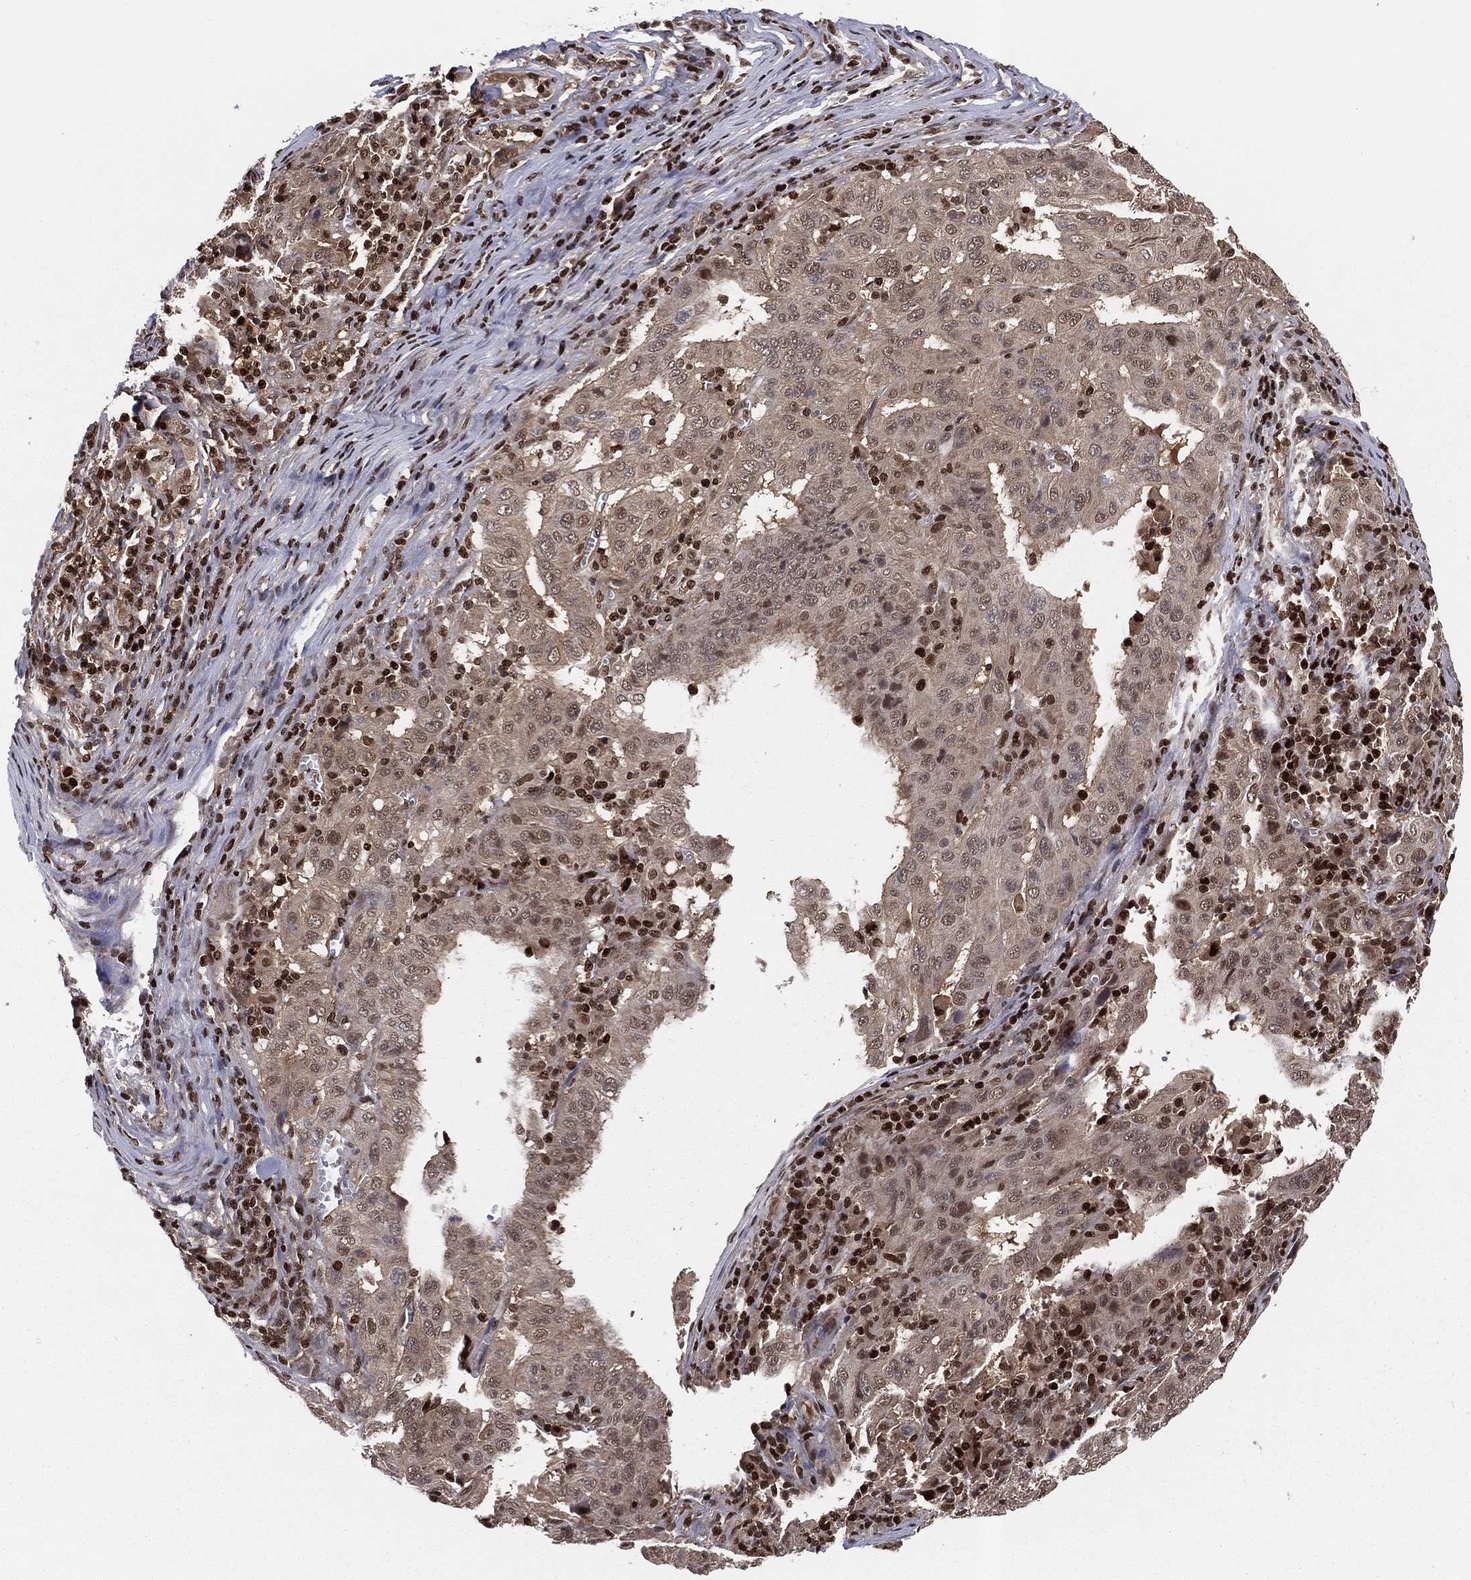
{"staining": {"intensity": "moderate", "quantity": "25%-75%", "location": "cytoplasmic/membranous,nuclear"}, "tissue": "pancreatic cancer", "cell_type": "Tumor cells", "image_type": "cancer", "snomed": [{"axis": "morphology", "description": "Adenocarcinoma, NOS"}, {"axis": "topography", "description": "Pancreas"}], "caption": "Brown immunohistochemical staining in pancreatic cancer exhibits moderate cytoplasmic/membranous and nuclear staining in approximately 25%-75% of tumor cells.", "gene": "PSMA1", "patient": {"sex": "male", "age": 63}}